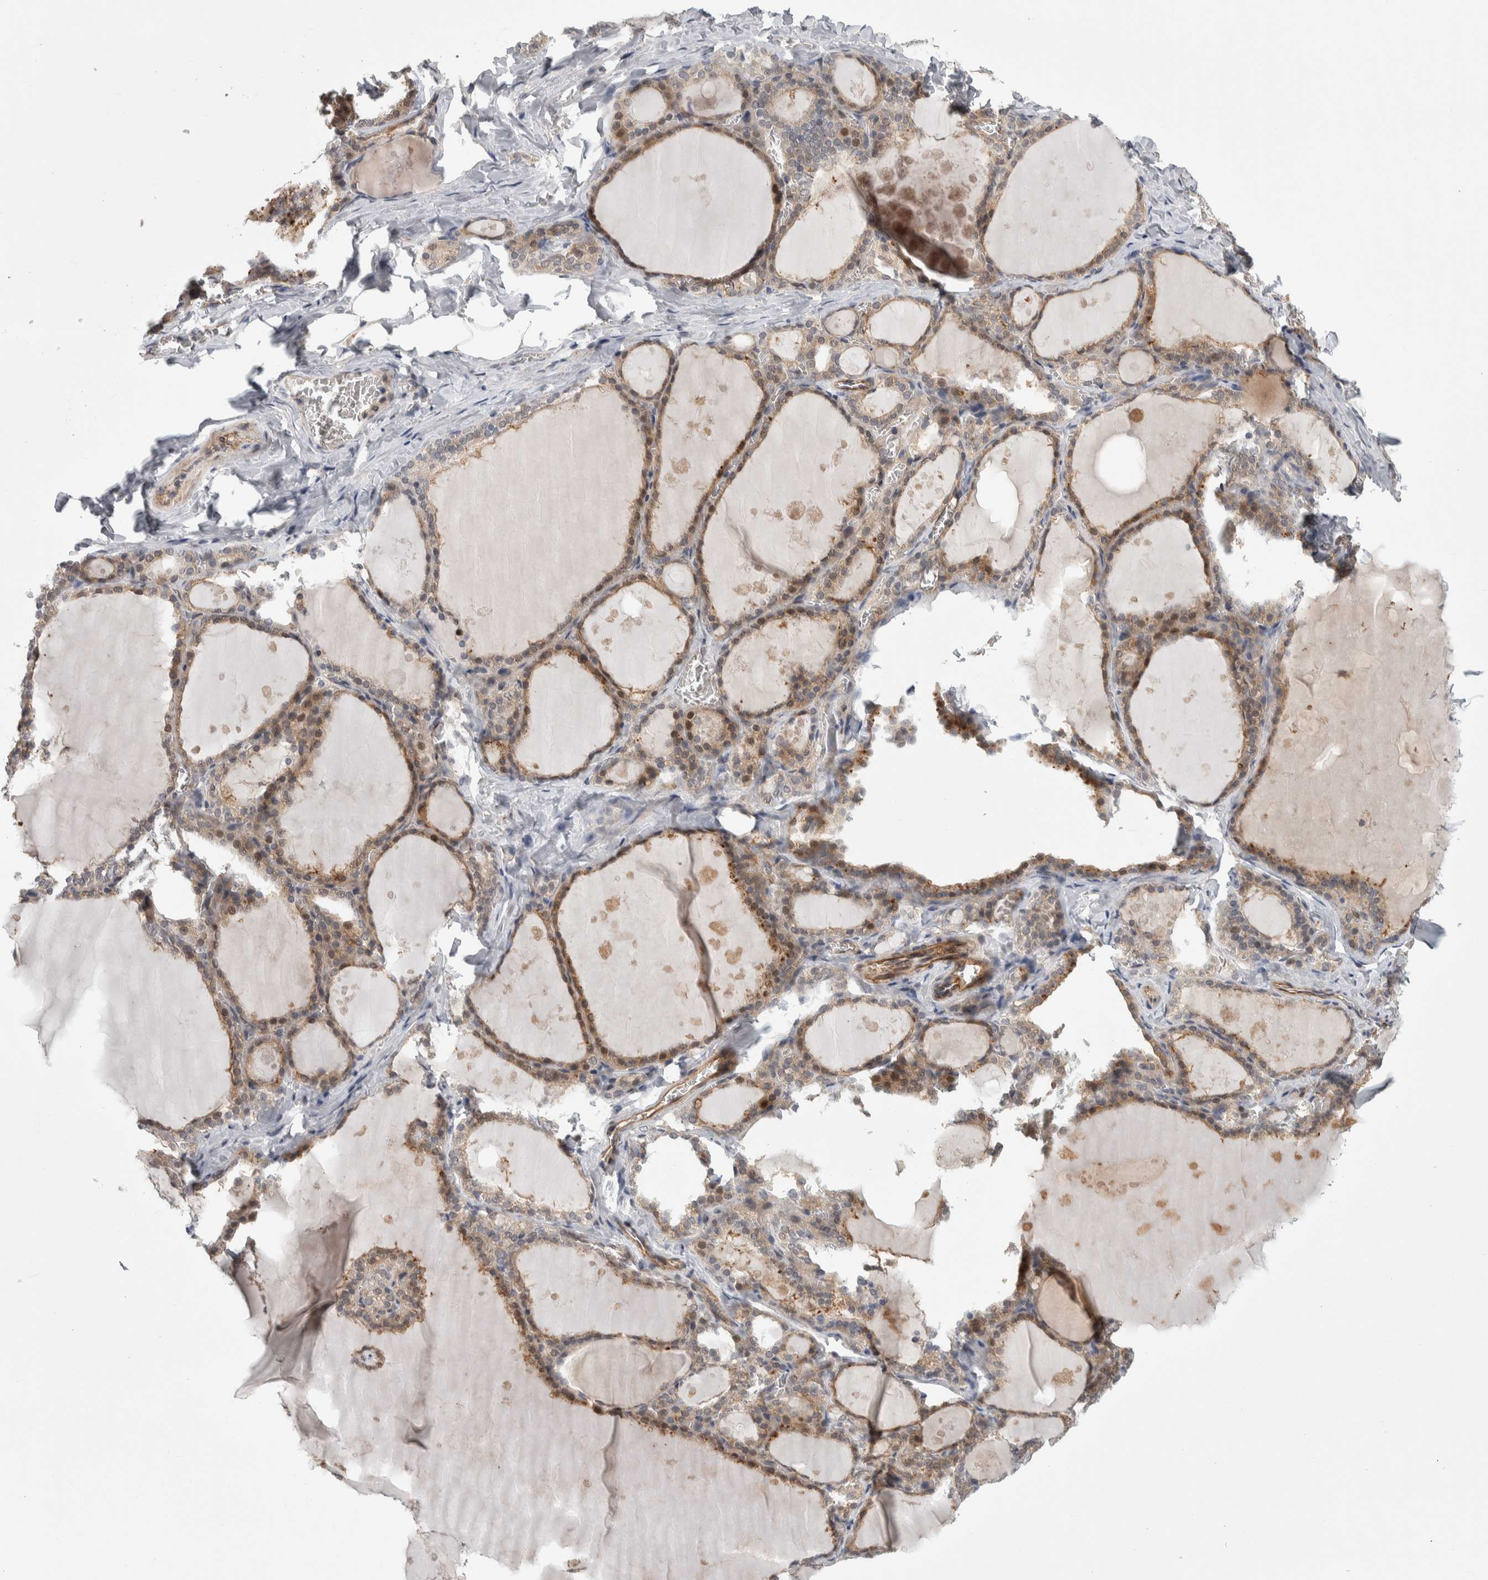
{"staining": {"intensity": "moderate", "quantity": ">75%", "location": "cytoplasmic/membranous"}, "tissue": "thyroid gland", "cell_type": "Glandular cells", "image_type": "normal", "snomed": [{"axis": "morphology", "description": "Normal tissue, NOS"}, {"axis": "topography", "description": "Thyroid gland"}], "caption": "Brown immunohistochemical staining in unremarkable thyroid gland demonstrates moderate cytoplasmic/membranous positivity in about >75% of glandular cells. (Brightfield microscopy of DAB IHC at high magnification).", "gene": "ZNF862", "patient": {"sex": "male", "age": 56}}